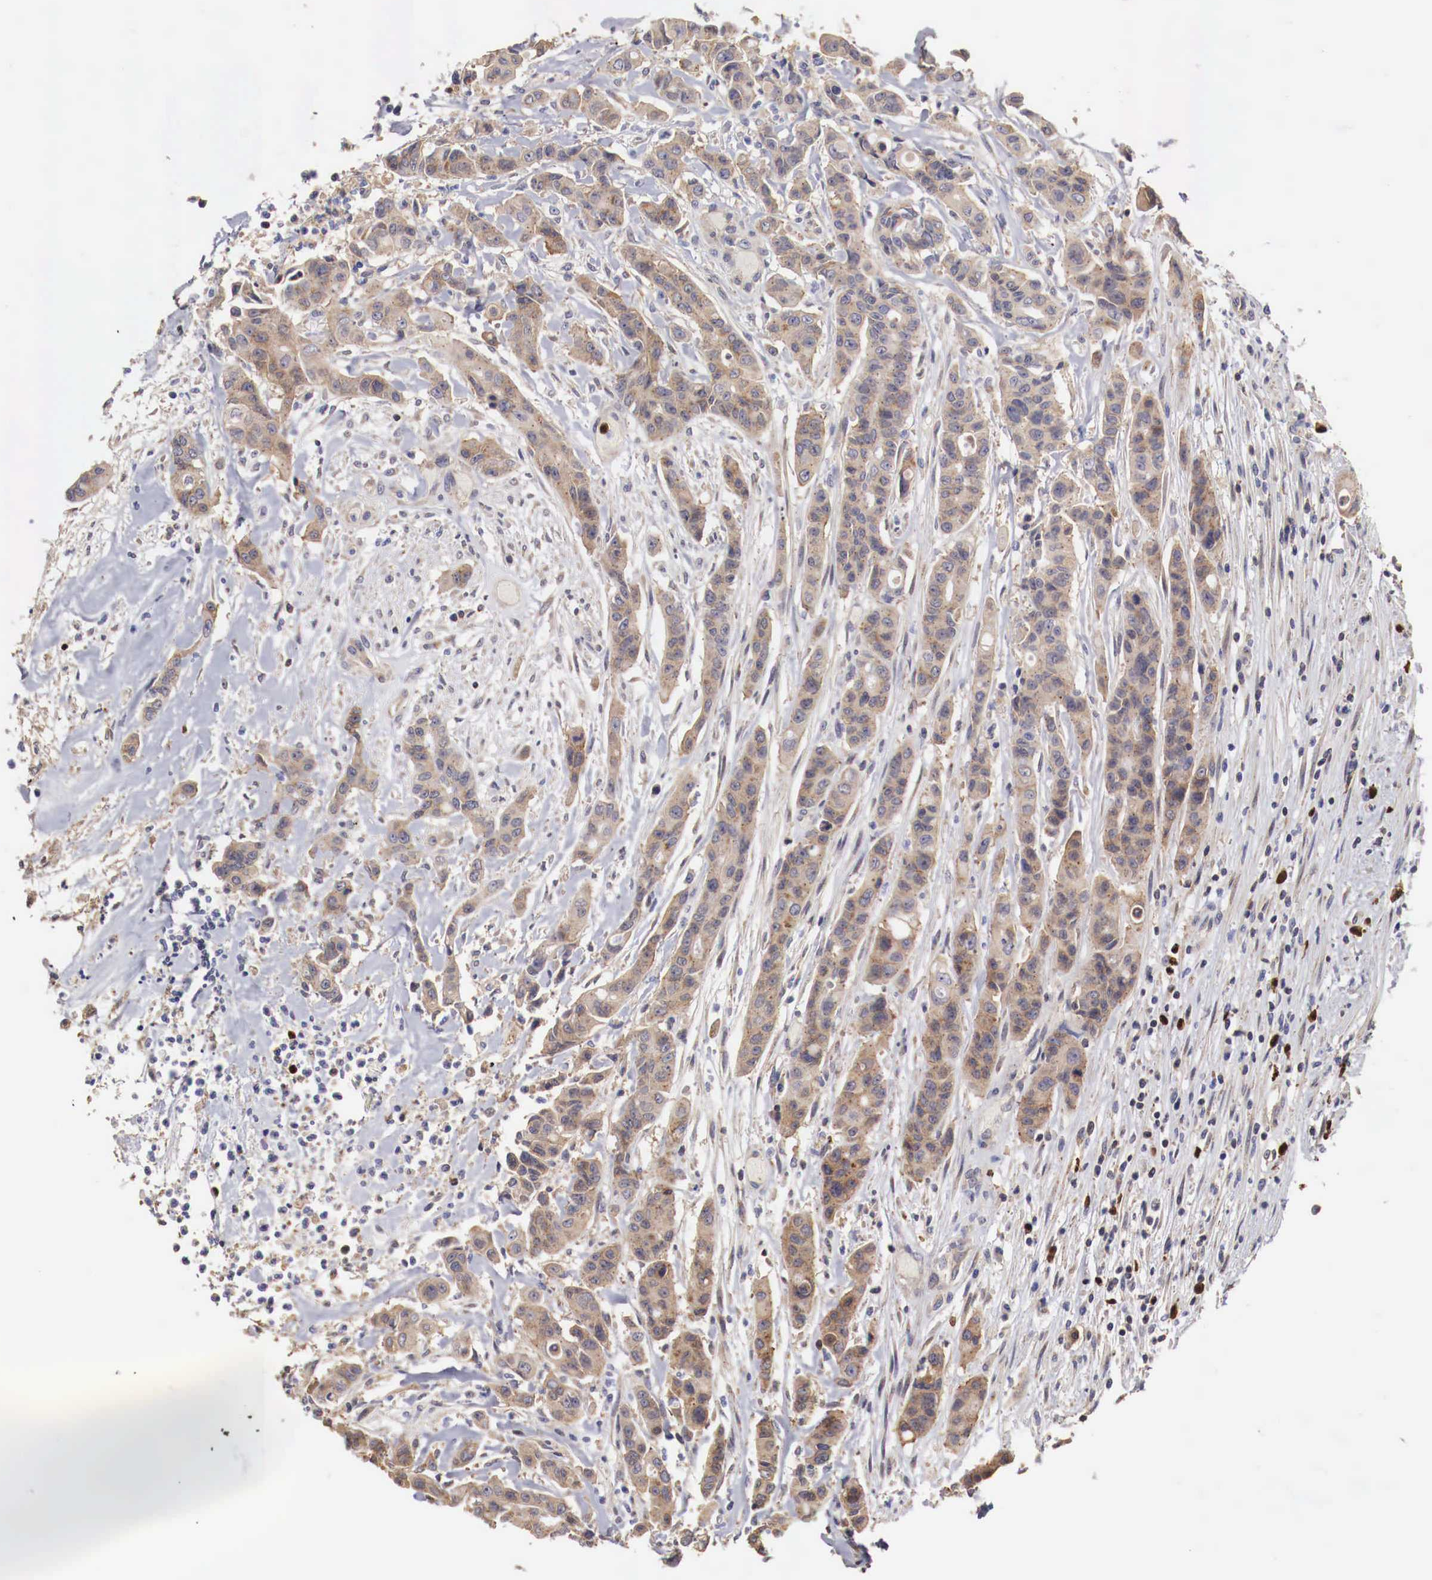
{"staining": {"intensity": "moderate", "quantity": "25%-75%", "location": "cytoplasmic/membranous"}, "tissue": "colorectal cancer", "cell_type": "Tumor cells", "image_type": "cancer", "snomed": [{"axis": "morphology", "description": "Adenocarcinoma, NOS"}, {"axis": "topography", "description": "Colon"}], "caption": "IHC histopathology image of neoplastic tissue: human colorectal cancer (adenocarcinoma) stained using immunohistochemistry reveals medium levels of moderate protein expression localized specifically in the cytoplasmic/membranous of tumor cells, appearing as a cytoplasmic/membranous brown color.", "gene": "PITPNA", "patient": {"sex": "female", "age": 70}}